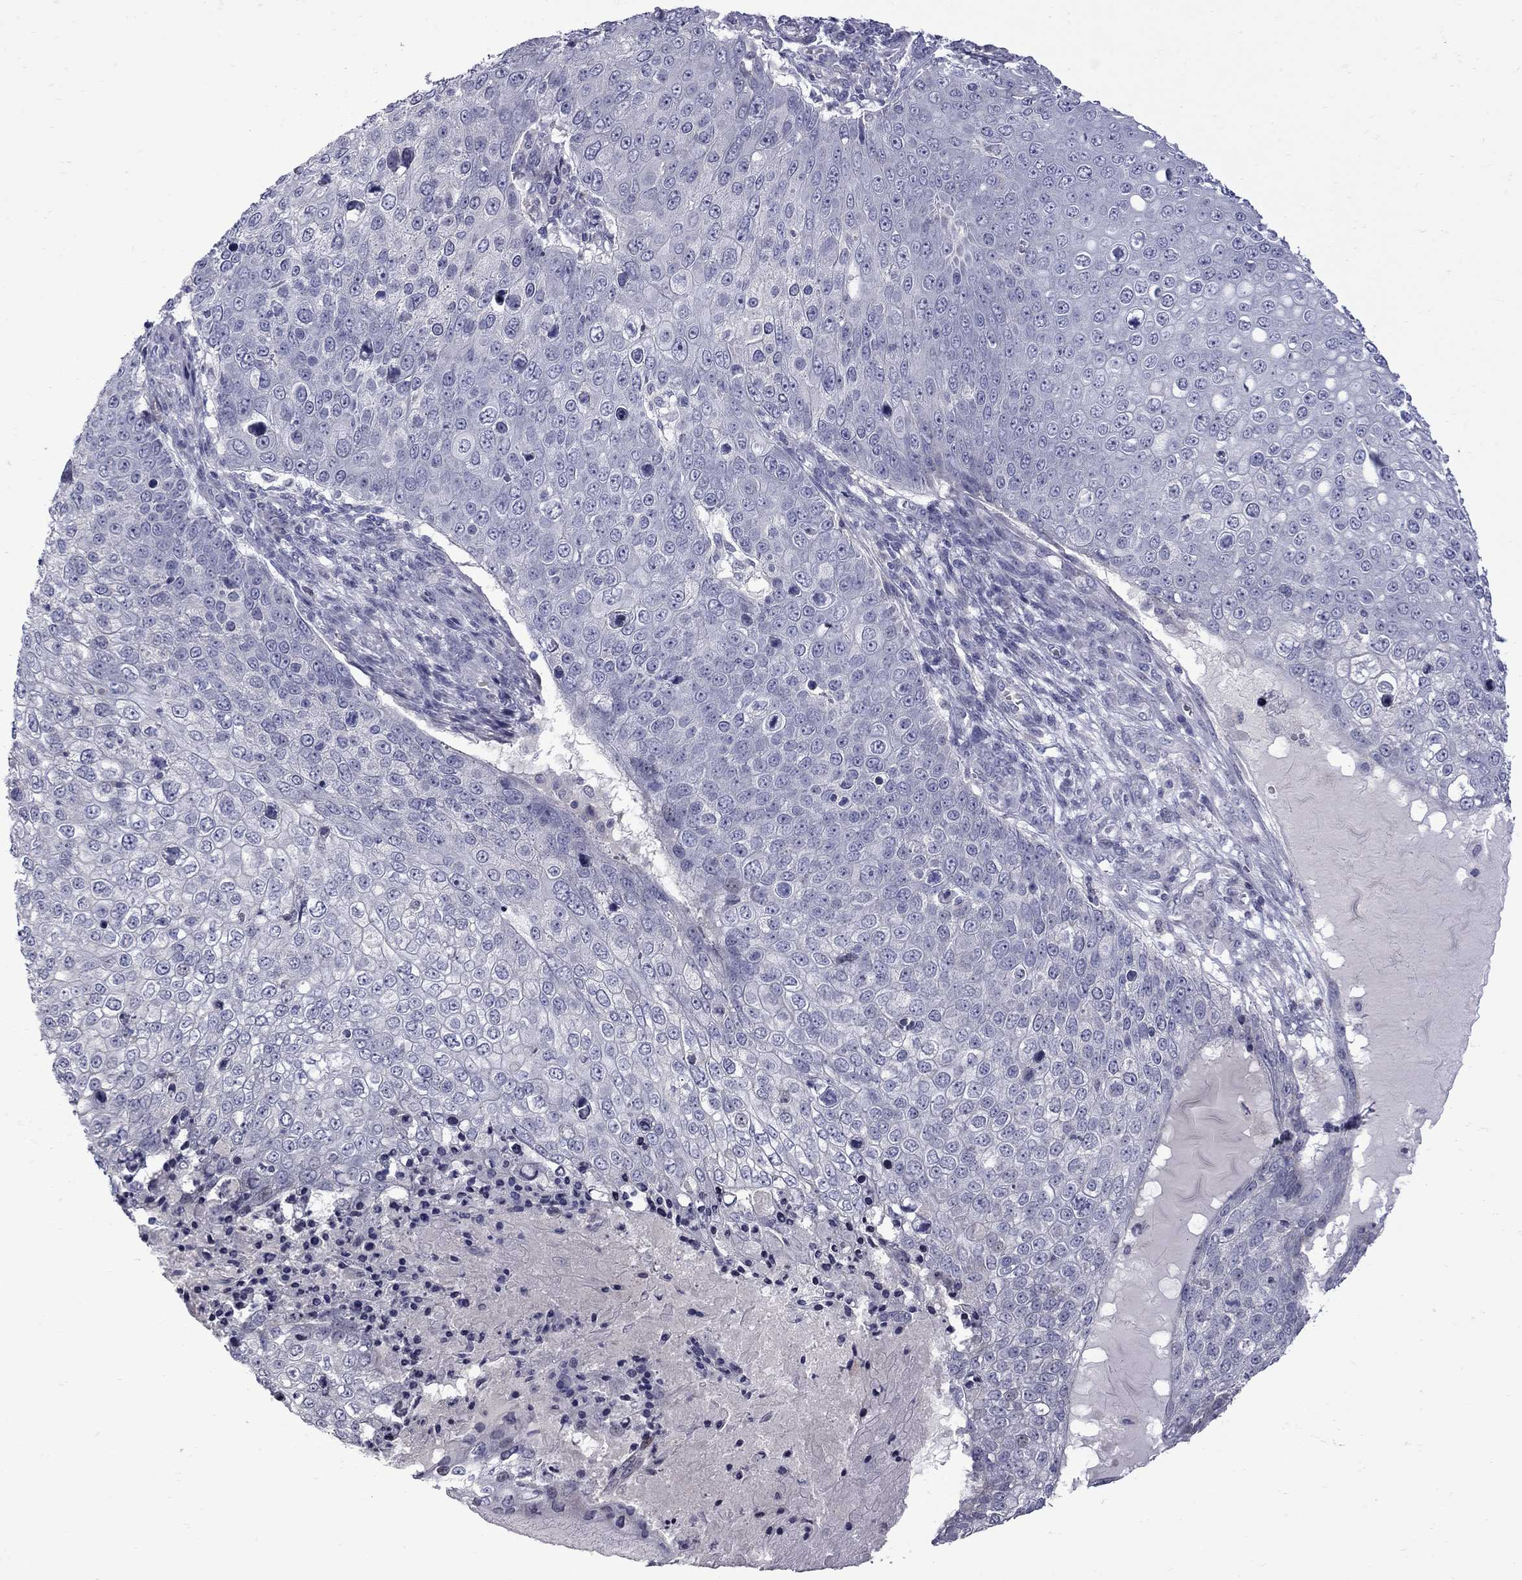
{"staining": {"intensity": "negative", "quantity": "none", "location": "none"}, "tissue": "skin cancer", "cell_type": "Tumor cells", "image_type": "cancer", "snomed": [{"axis": "morphology", "description": "Squamous cell carcinoma, NOS"}, {"axis": "topography", "description": "Skin"}], "caption": "Immunohistochemical staining of skin cancer shows no significant staining in tumor cells.", "gene": "NRARP", "patient": {"sex": "male", "age": 71}}